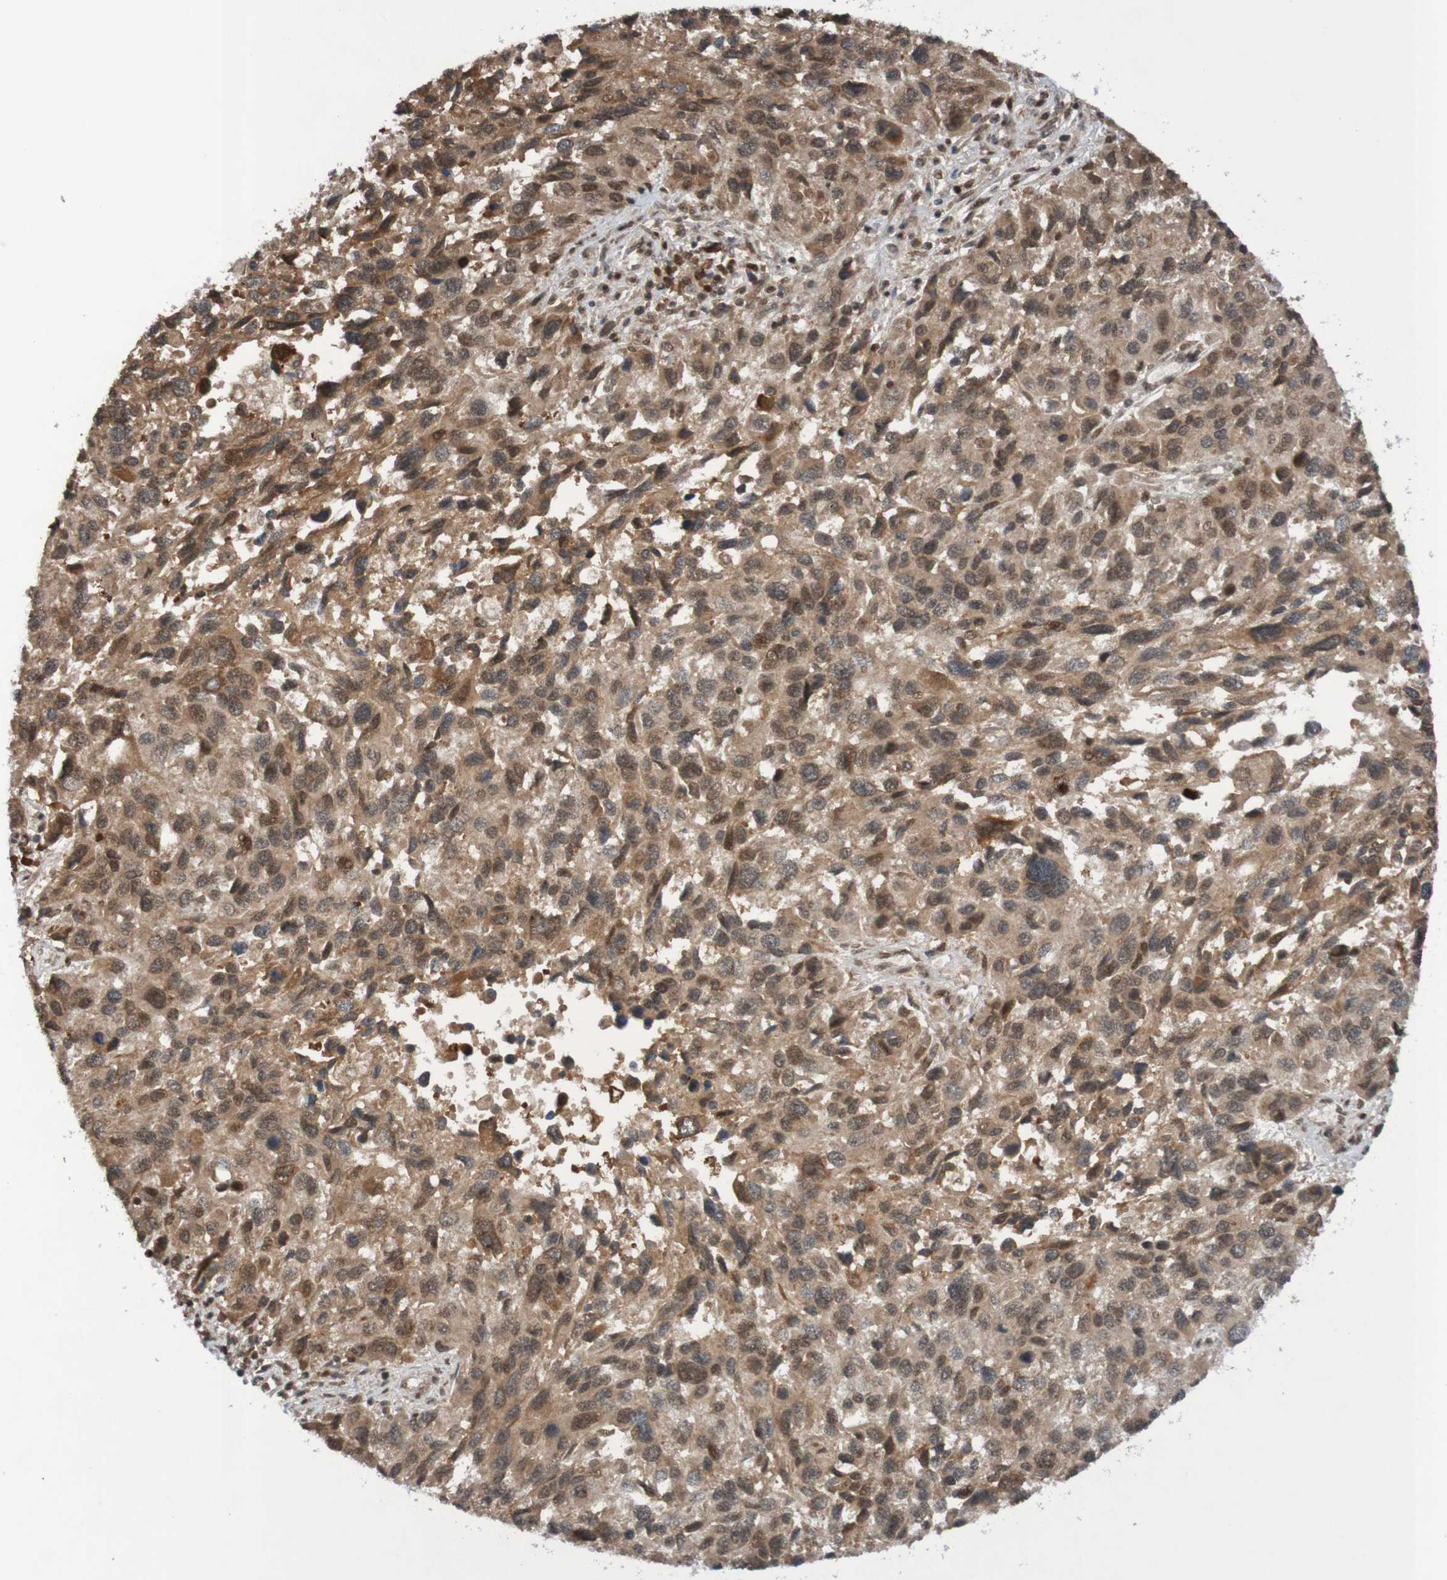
{"staining": {"intensity": "moderate", "quantity": ">75%", "location": "cytoplasmic/membranous"}, "tissue": "melanoma", "cell_type": "Tumor cells", "image_type": "cancer", "snomed": [{"axis": "morphology", "description": "Malignant melanoma, NOS"}, {"axis": "topography", "description": "Skin"}], "caption": "Protein positivity by immunohistochemistry (IHC) reveals moderate cytoplasmic/membranous staining in about >75% of tumor cells in malignant melanoma.", "gene": "ITLN1", "patient": {"sex": "male", "age": 53}}